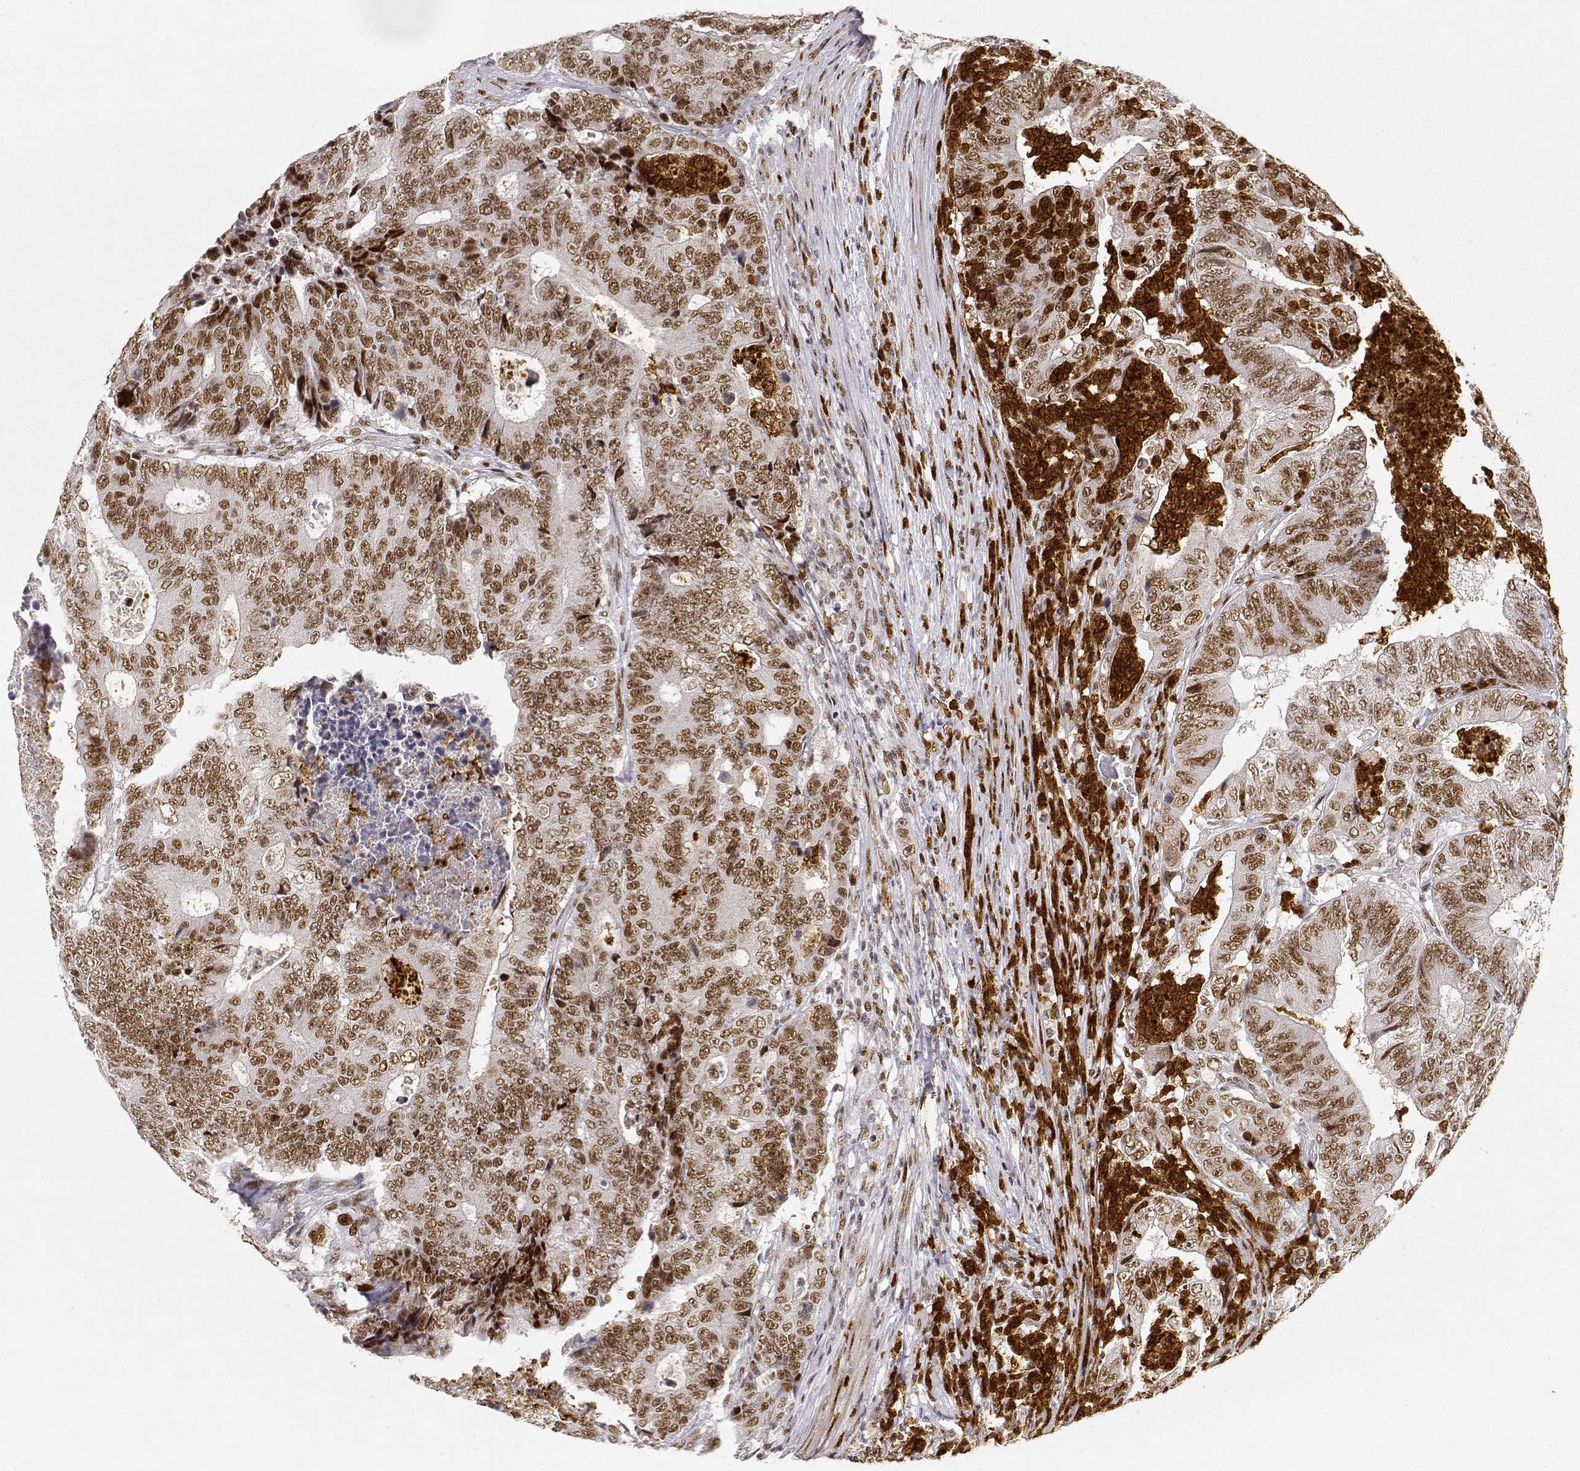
{"staining": {"intensity": "weak", "quantity": ">75%", "location": "nuclear"}, "tissue": "colorectal cancer", "cell_type": "Tumor cells", "image_type": "cancer", "snomed": [{"axis": "morphology", "description": "Adenocarcinoma, NOS"}, {"axis": "topography", "description": "Colon"}], "caption": "This micrograph demonstrates immunohistochemistry (IHC) staining of human adenocarcinoma (colorectal), with low weak nuclear expression in about >75% of tumor cells.", "gene": "RSF1", "patient": {"sex": "female", "age": 48}}